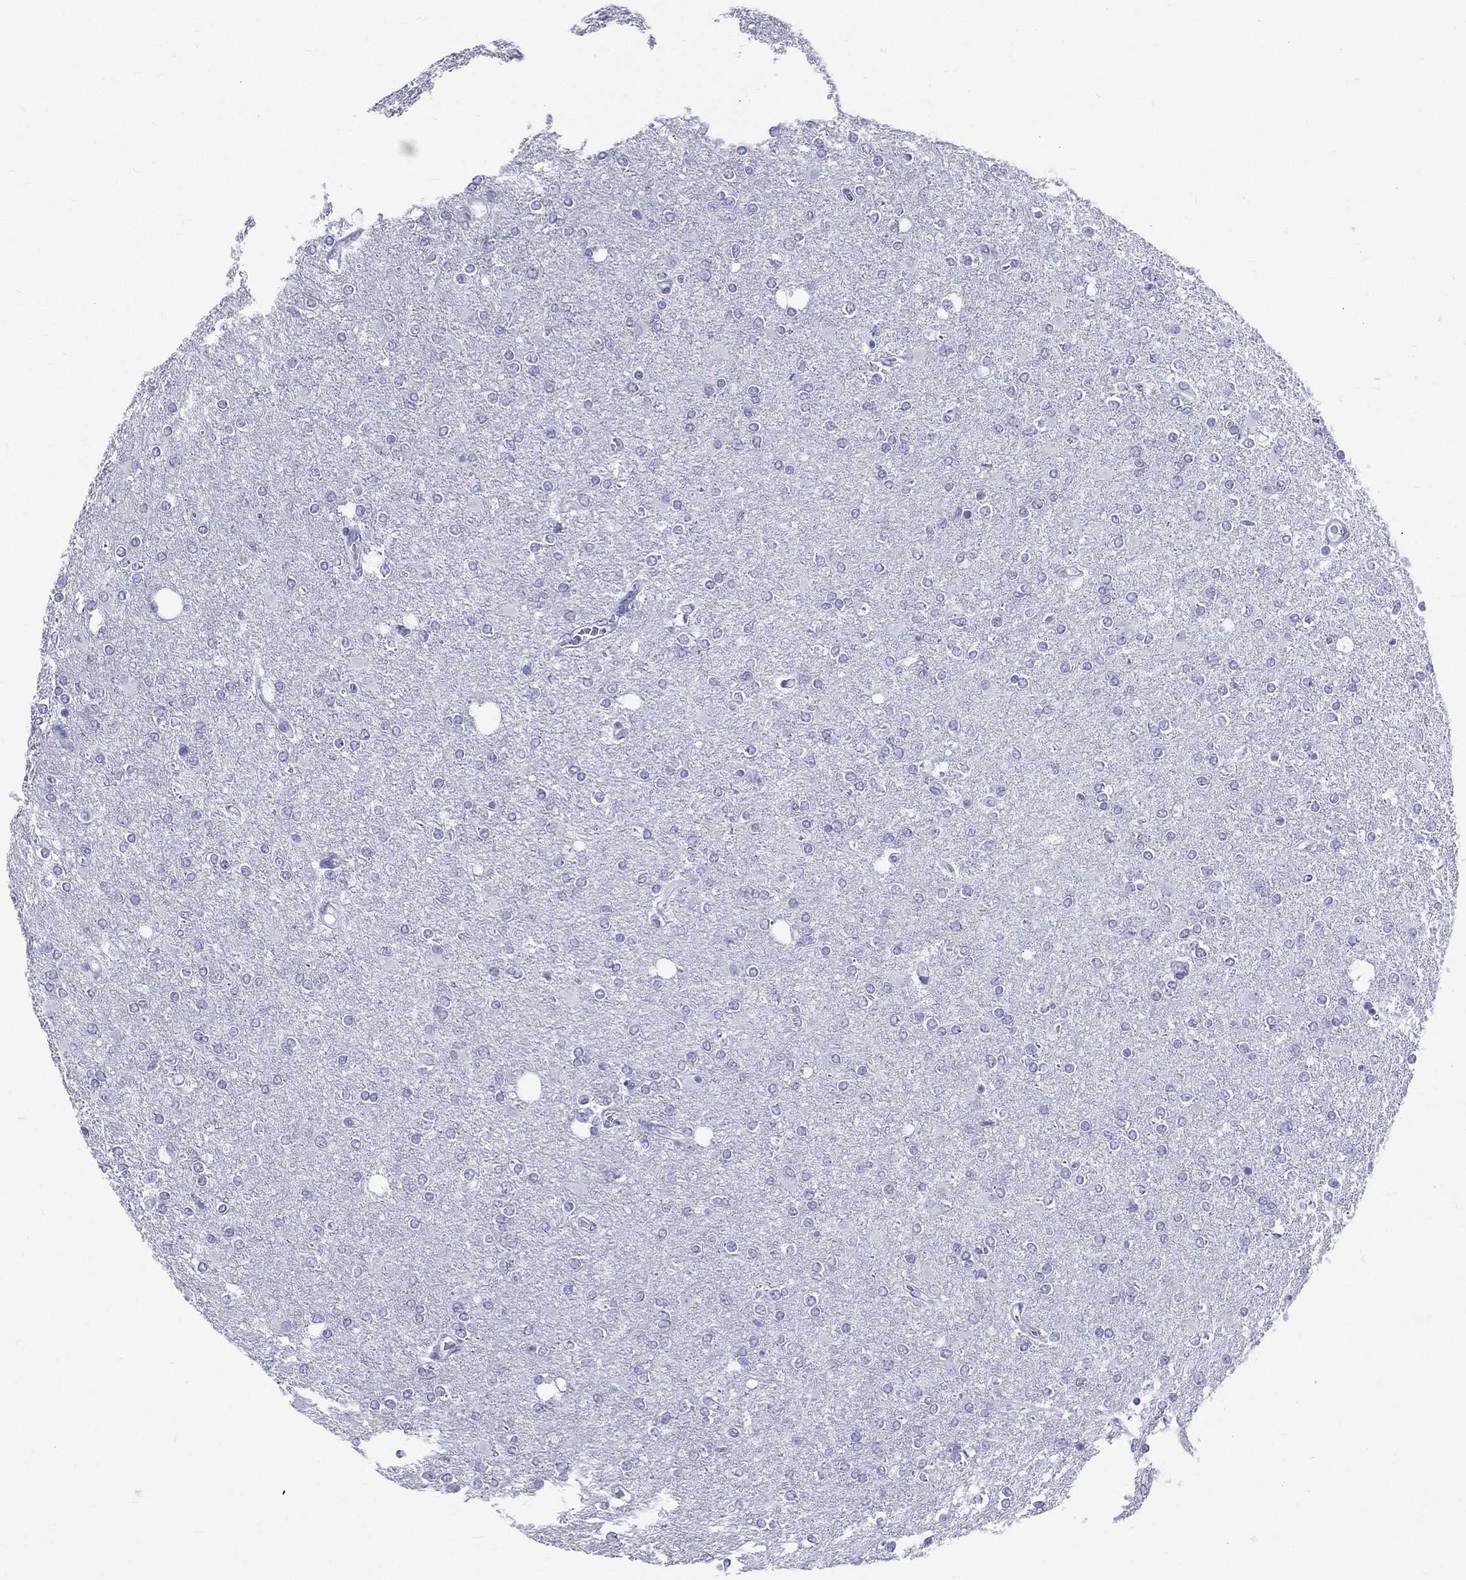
{"staining": {"intensity": "negative", "quantity": "none", "location": "none"}, "tissue": "glioma", "cell_type": "Tumor cells", "image_type": "cancer", "snomed": [{"axis": "morphology", "description": "Glioma, malignant, High grade"}, {"axis": "topography", "description": "Cerebral cortex"}], "caption": "Image shows no significant protein staining in tumor cells of glioma.", "gene": "MLLT10", "patient": {"sex": "male", "age": 70}}